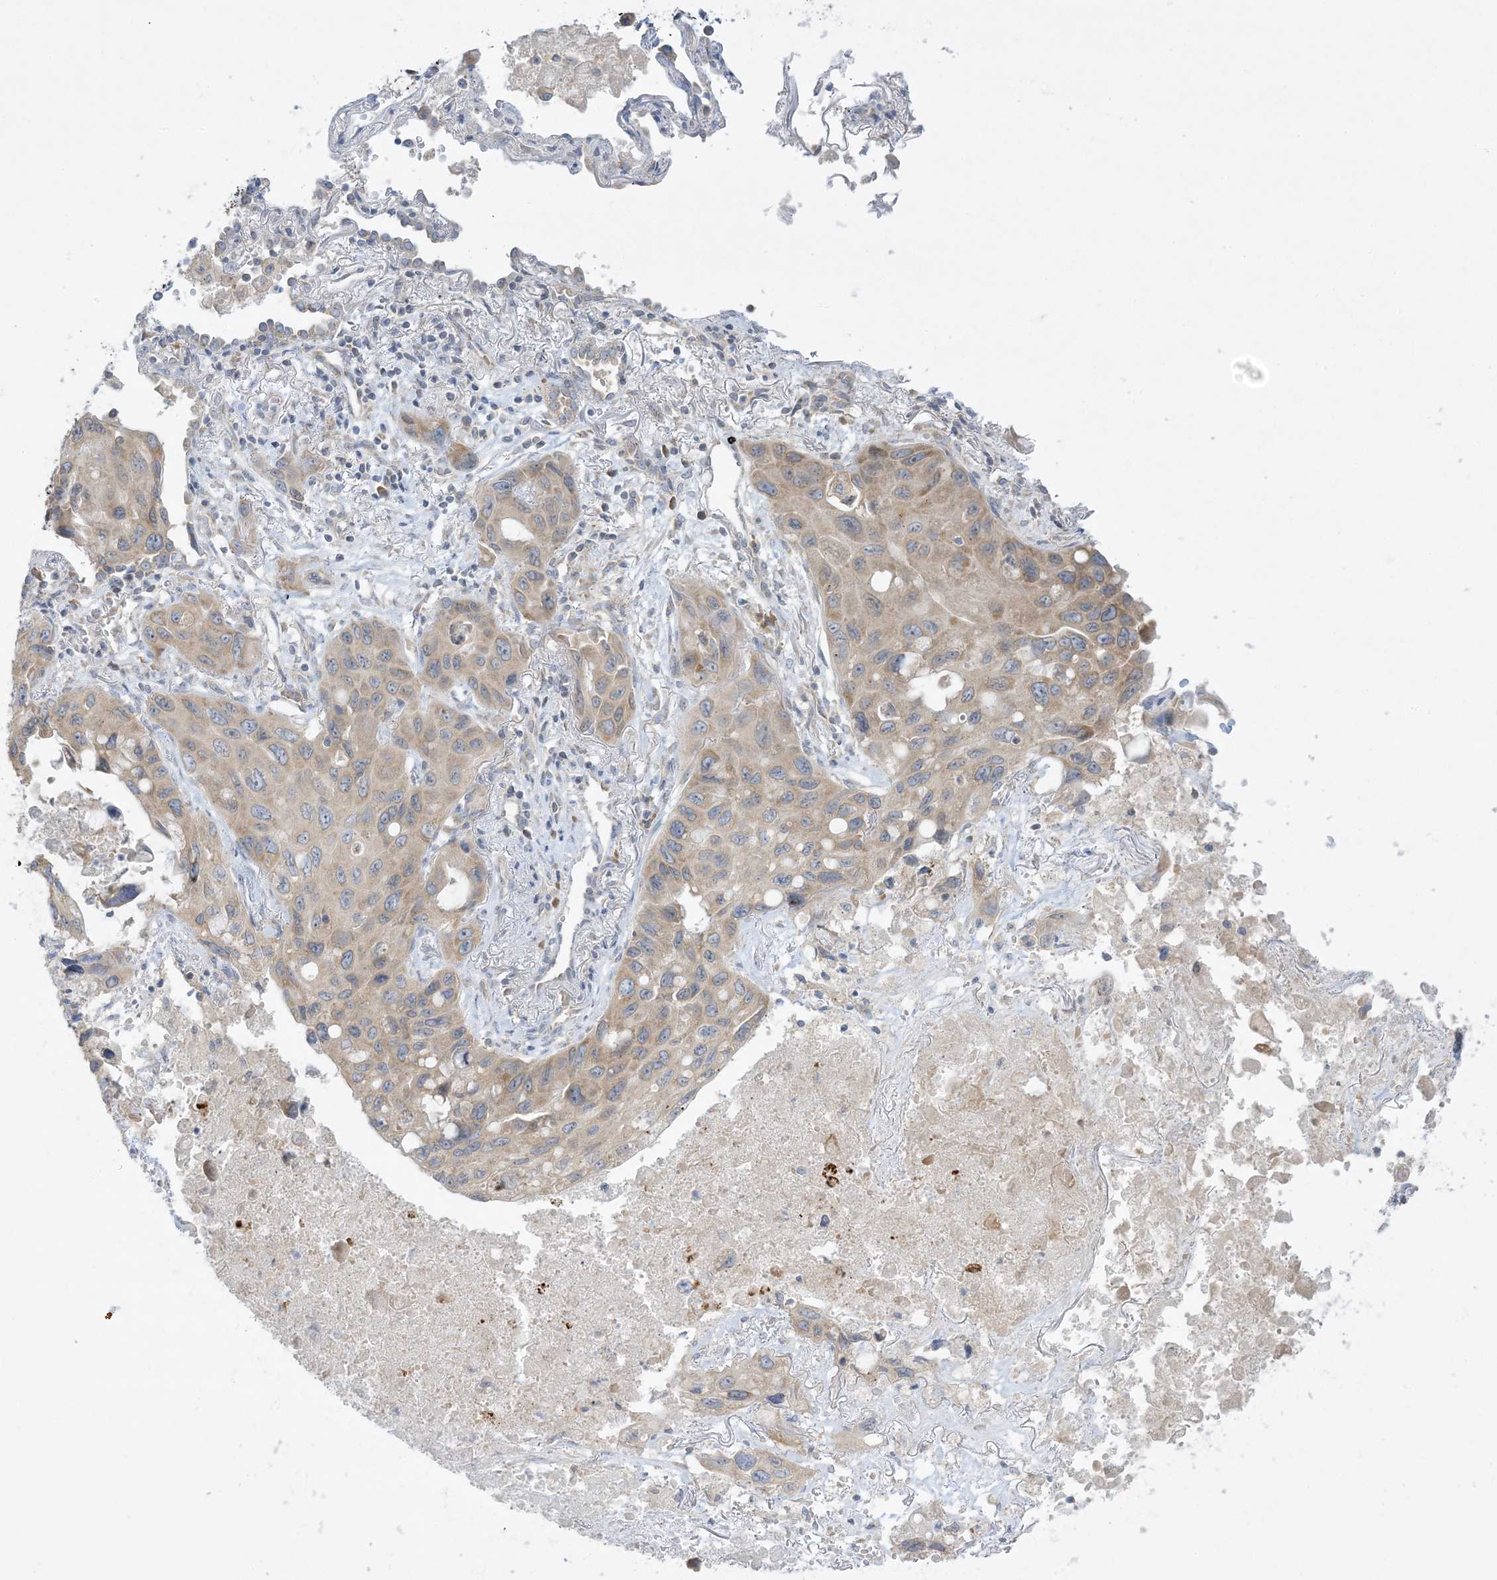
{"staining": {"intensity": "moderate", "quantity": ">75%", "location": "cytoplasmic/membranous"}, "tissue": "lung cancer", "cell_type": "Tumor cells", "image_type": "cancer", "snomed": [{"axis": "morphology", "description": "Squamous cell carcinoma, NOS"}, {"axis": "topography", "description": "Lung"}], "caption": "A histopathology image showing moderate cytoplasmic/membranous expression in about >75% of tumor cells in lung cancer (squamous cell carcinoma), as visualized by brown immunohistochemical staining.", "gene": "RPP40", "patient": {"sex": "female", "age": 73}}